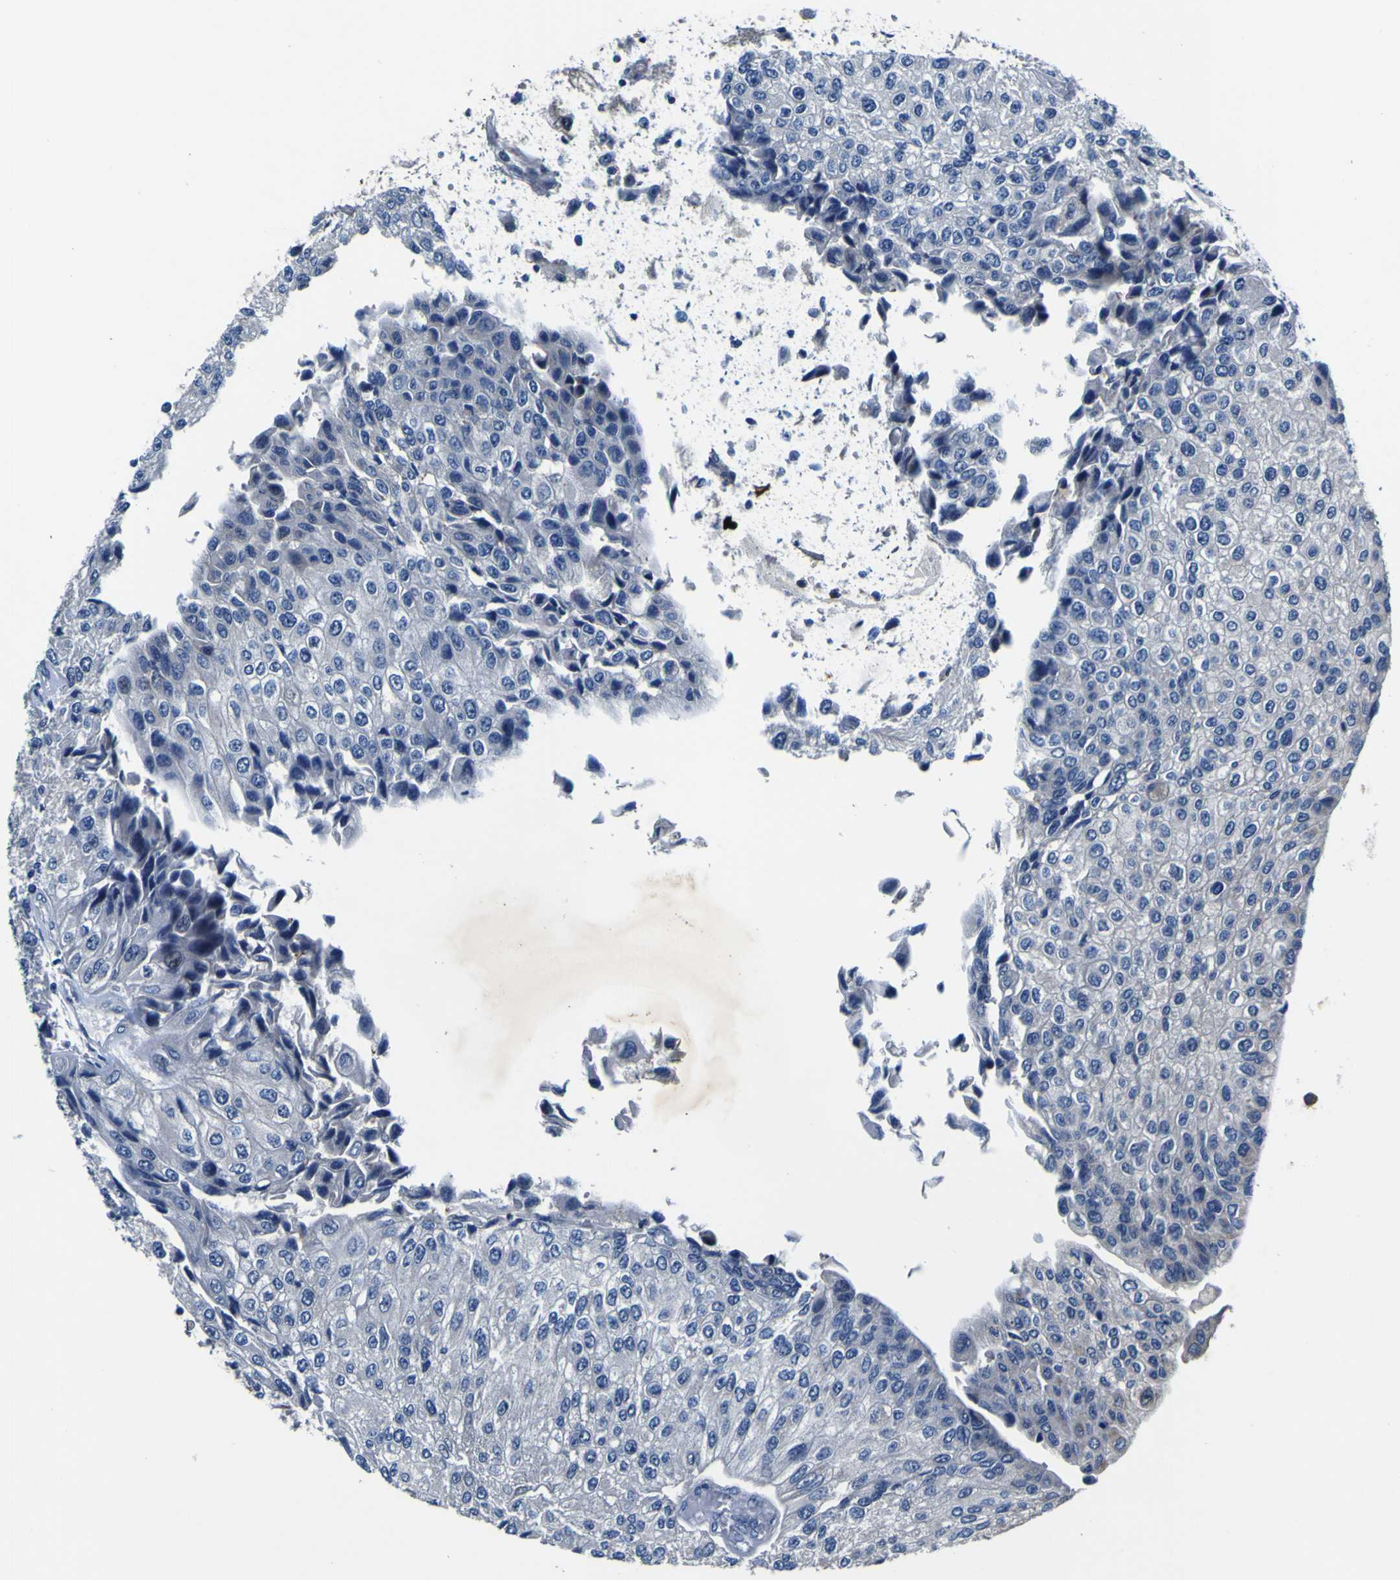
{"staining": {"intensity": "negative", "quantity": "none", "location": "none"}, "tissue": "urothelial cancer", "cell_type": "Tumor cells", "image_type": "cancer", "snomed": [{"axis": "morphology", "description": "Urothelial carcinoma, High grade"}, {"axis": "topography", "description": "Kidney"}, {"axis": "topography", "description": "Urinary bladder"}], "caption": "Urothelial cancer stained for a protein using IHC shows no expression tumor cells.", "gene": "AGAP3", "patient": {"sex": "male", "age": 77}}